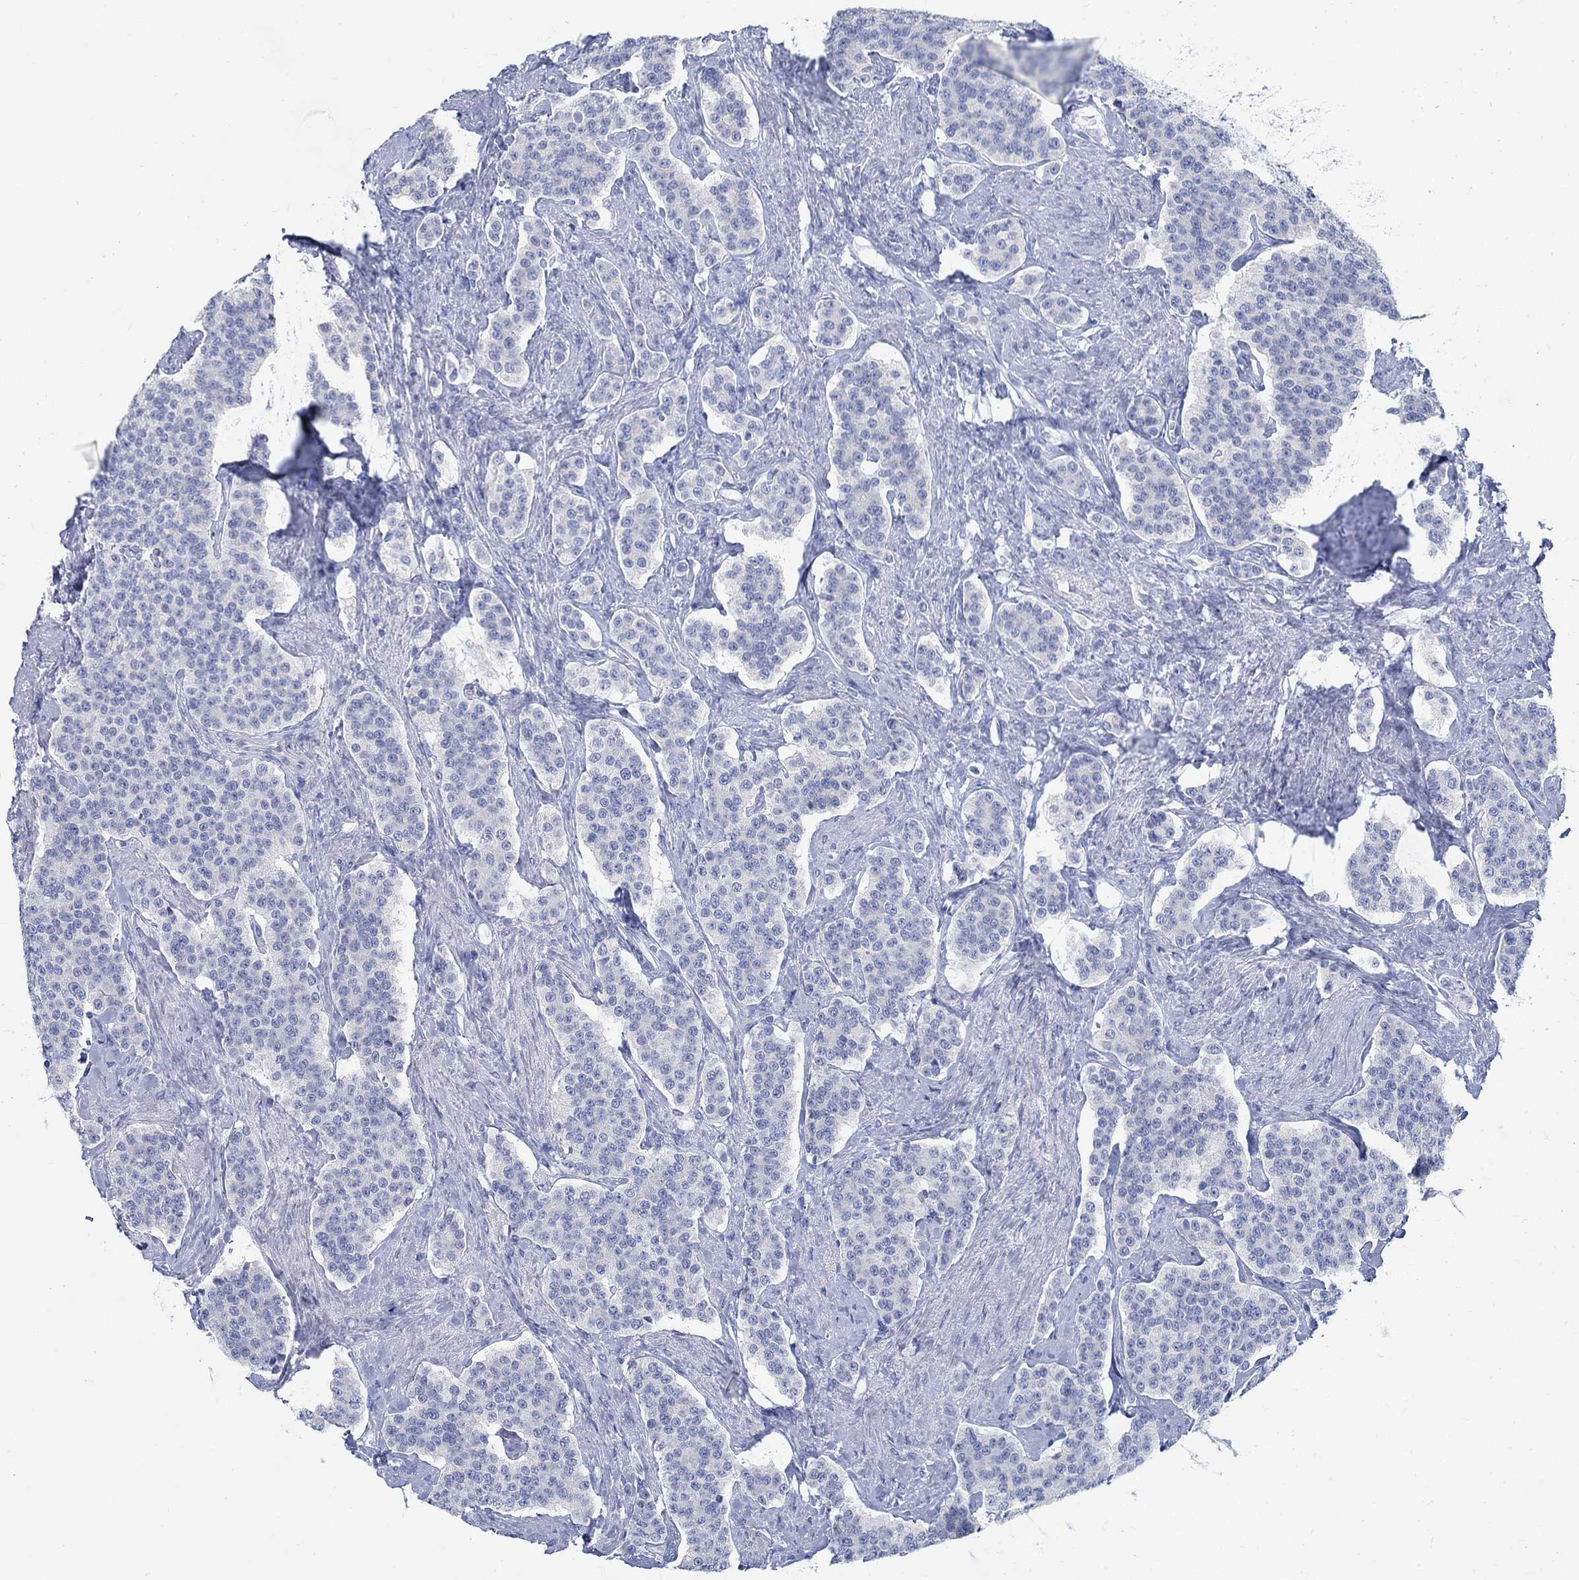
{"staining": {"intensity": "negative", "quantity": "none", "location": "none"}, "tissue": "carcinoid", "cell_type": "Tumor cells", "image_type": "cancer", "snomed": [{"axis": "morphology", "description": "Carcinoid, malignant, NOS"}, {"axis": "topography", "description": "Small intestine"}], "caption": "Tumor cells are negative for protein expression in human carcinoid.", "gene": "RBM20", "patient": {"sex": "female", "age": 58}}